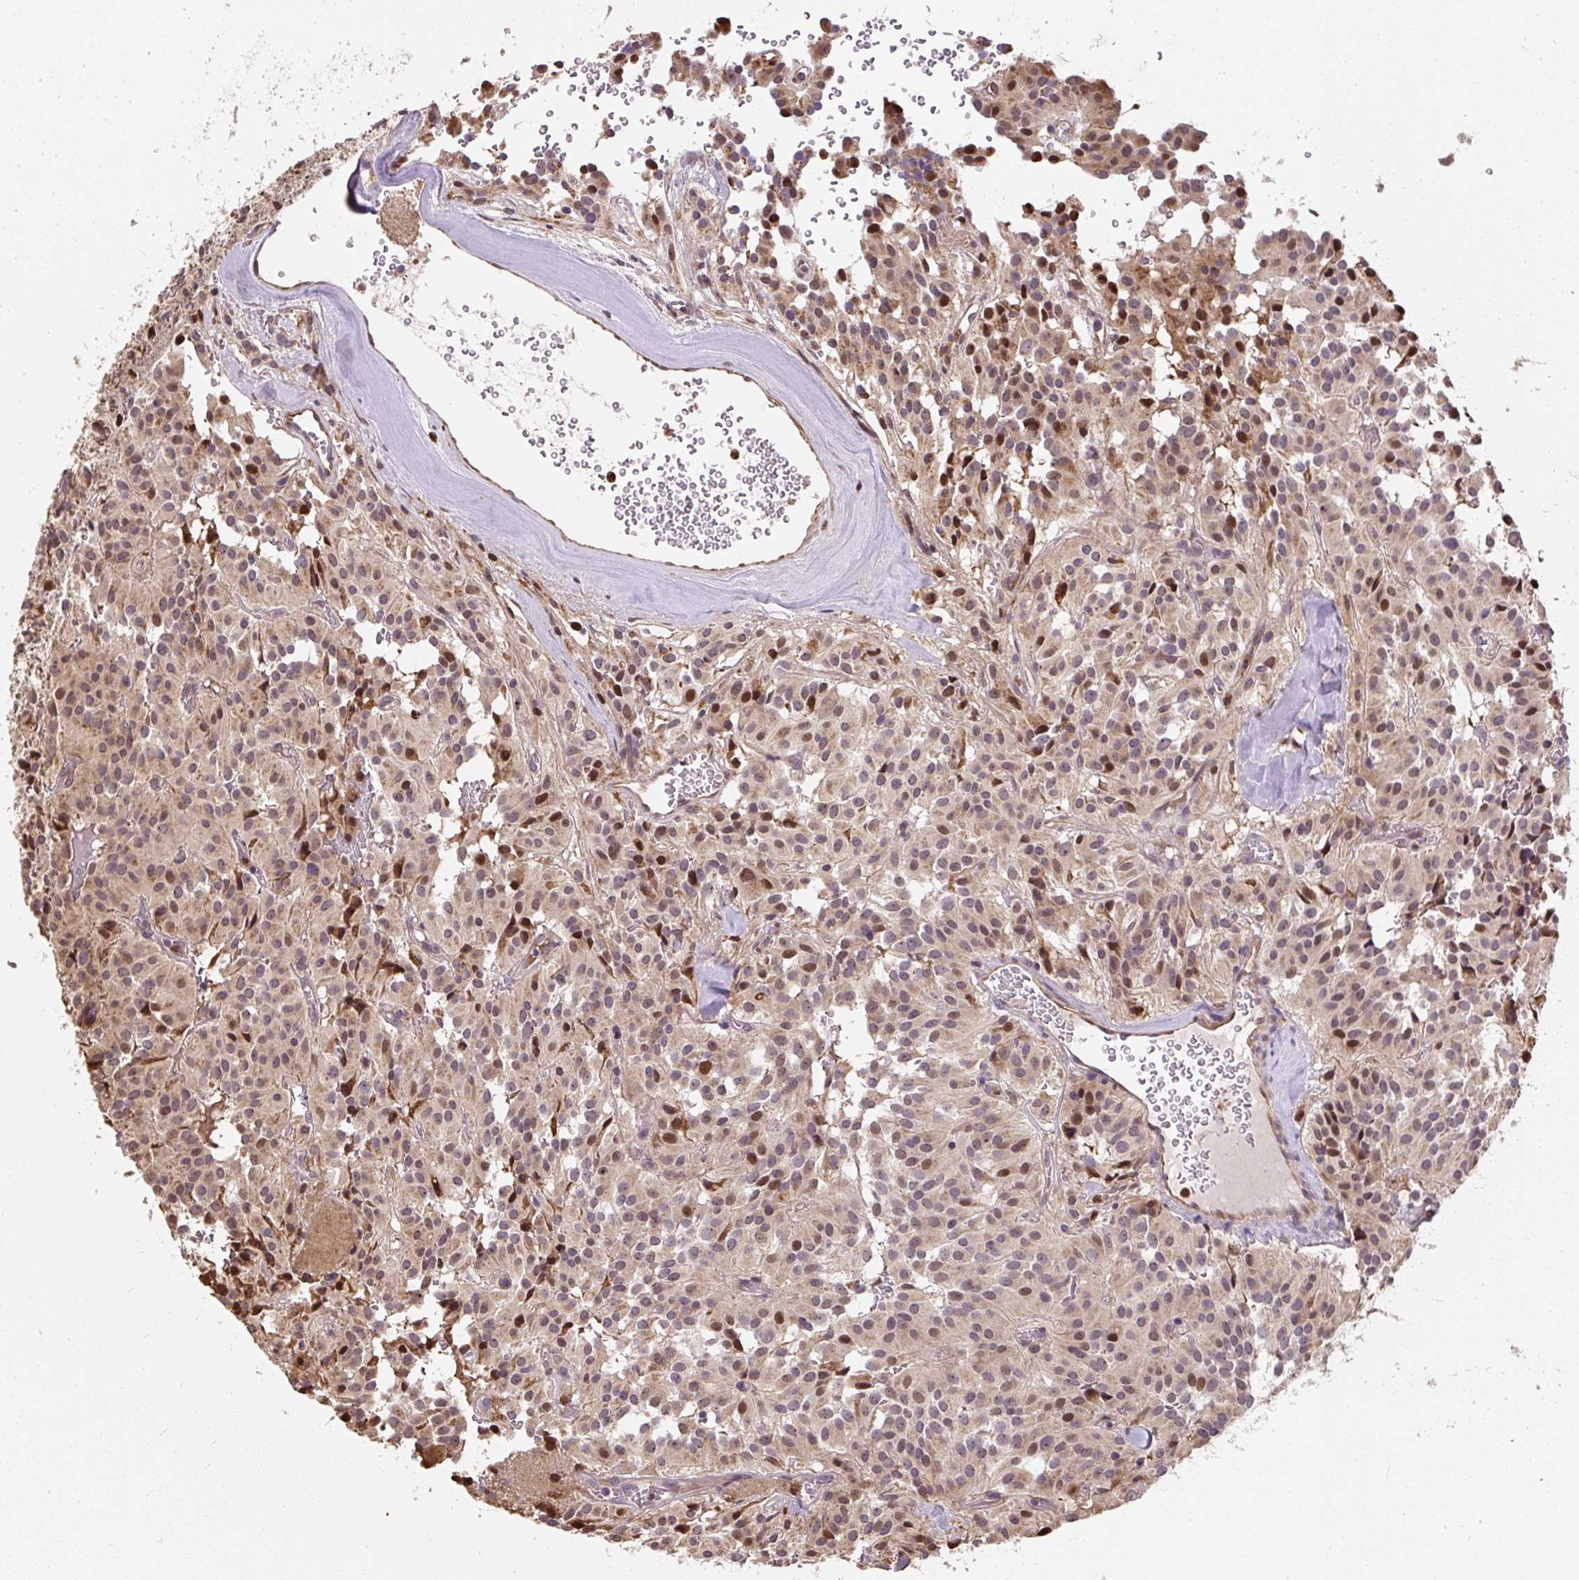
{"staining": {"intensity": "weak", "quantity": "25%-75%", "location": "nuclear"}, "tissue": "glioma", "cell_type": "Tumor cells", "image_type": "cancer", "snomed": [{"axis": "morphology", "description": "Glioma, malignant, Low grade"}, {"axis": "topography", "description": "Brain"}], "caption": "Malignant glioma (low-grade) stained with IHC exhibits weak nuclear staining in about 25%-75% of tumor cells.", "gene": "PUS7L", "patient": {"sex": "male", "age": 42}}